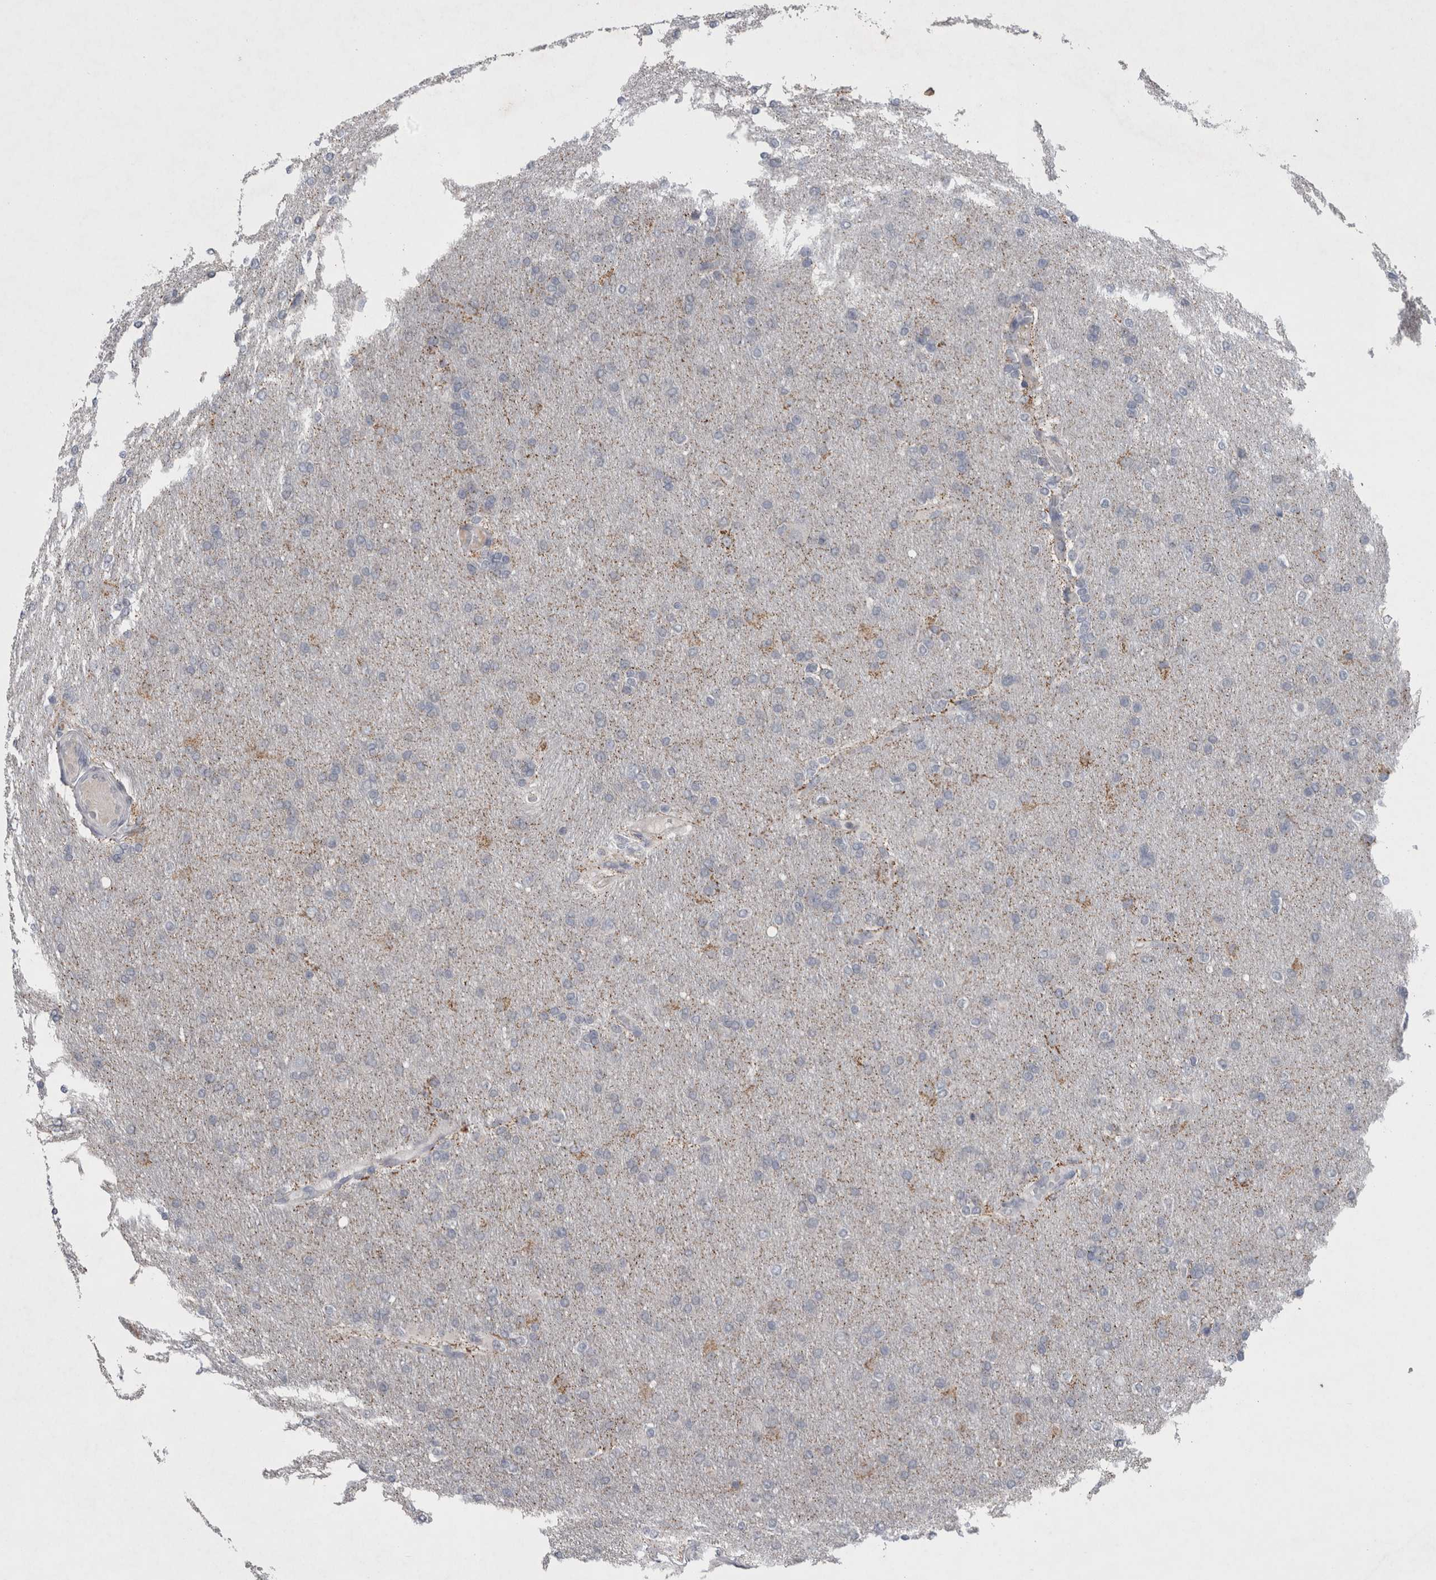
{"staining": {"intensity": "negative", "quantity": "none", "location": "none"}, "tissue": "glioma", "cell_type": "Tumor cells", "image_type": "cancer", "snomed": [{"axis": "morphology", "description": "Glioma, malignant, High grade"}, {"axis": "topography", "description": "Cerebral cortex"}], "caption": "Immunohistochemical staining of human glioma exhibits no significant positivity in tumor cells.", "gene": "WNT7A", "patient": {"sex": "female", "age": 36}}